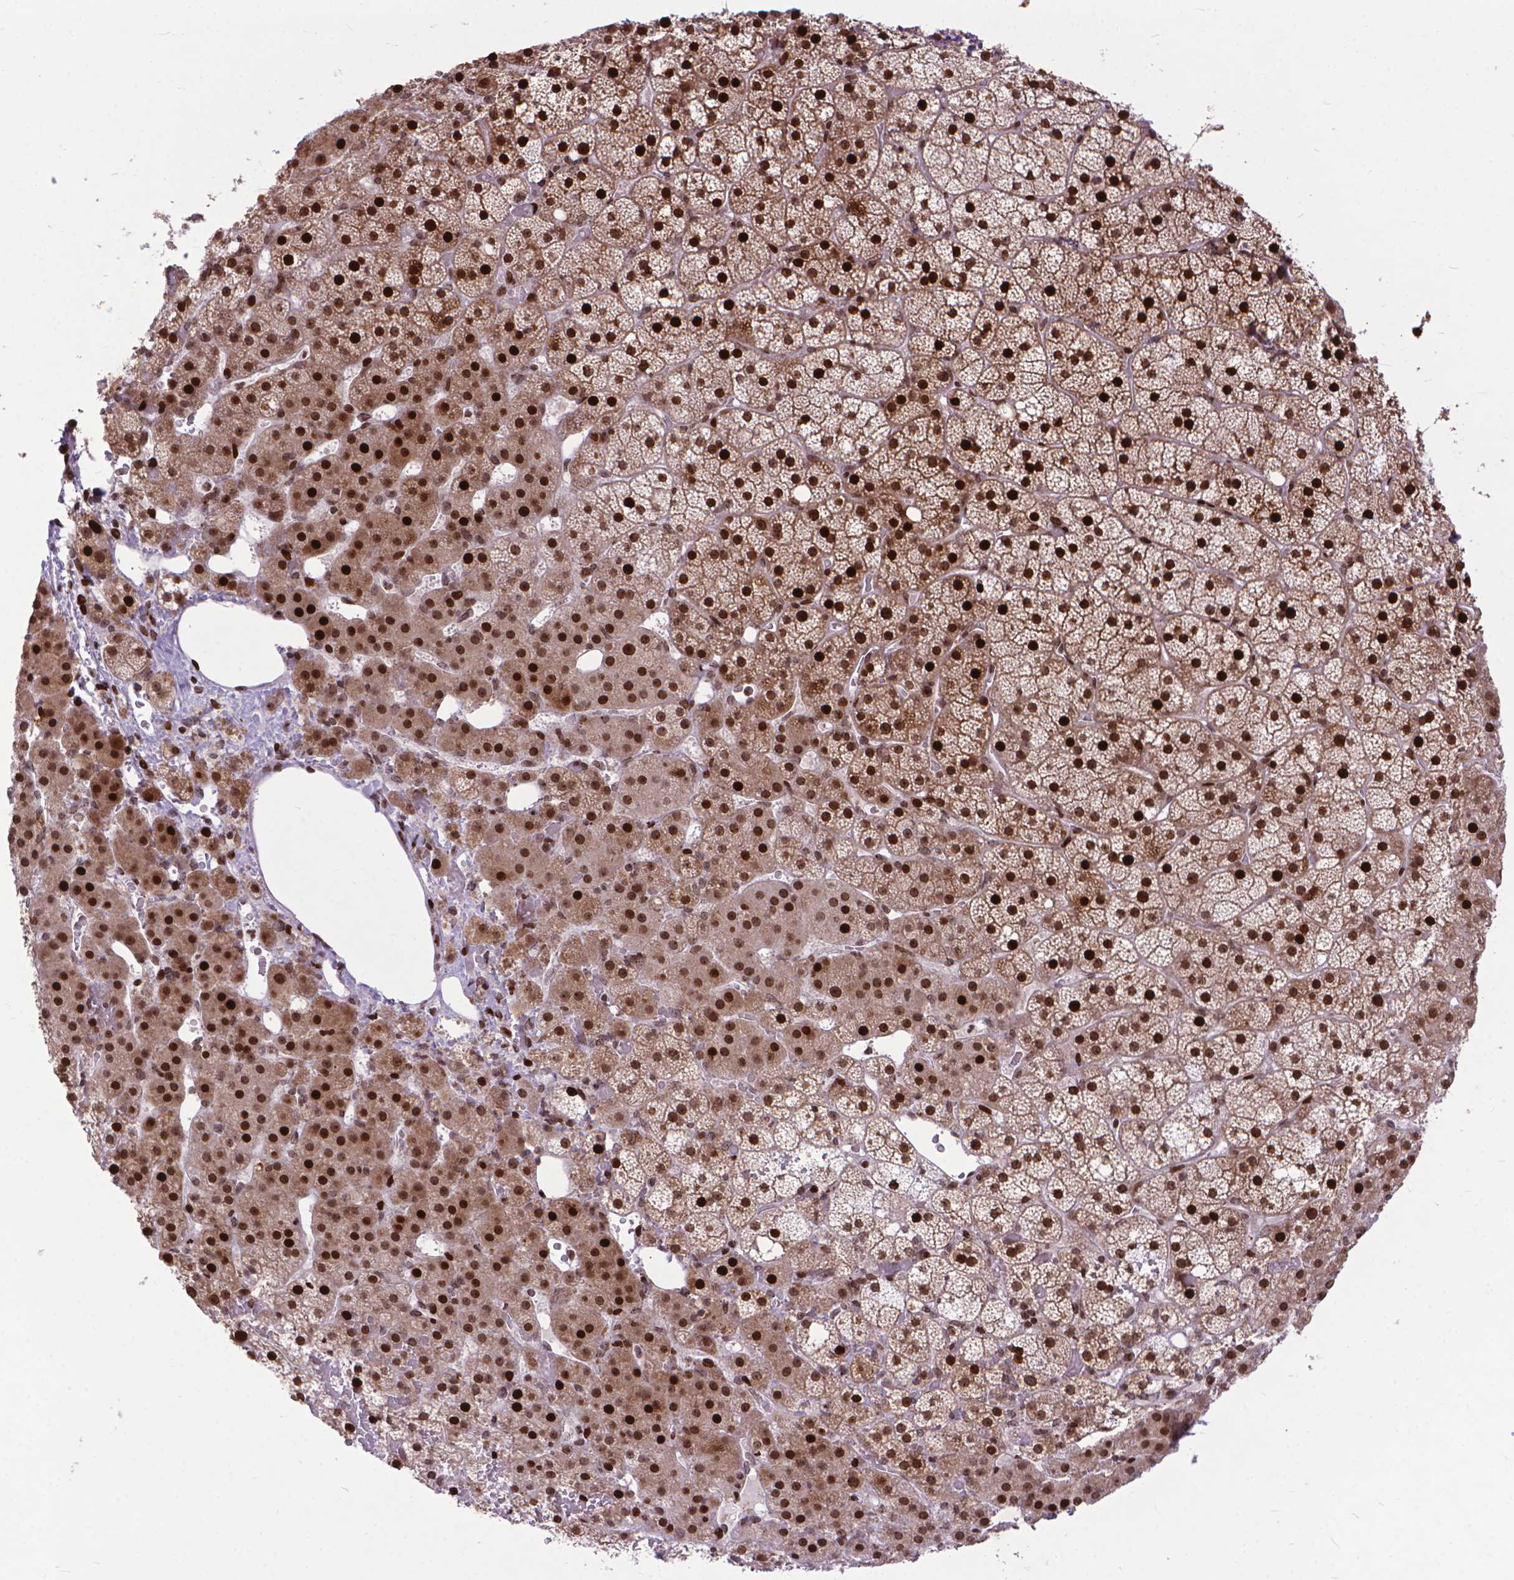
{"staining": {"intensity": "strong", "quantity": ">75%", "location": "cytoplasmic/membranous,nuclear"}, "tissue": "adrenal gland", "cell_type": "Glandular cells", "image_type": "normal", "snomed": [{"axis": "morphology", "description": "Normal tissue, NOS"}, {"axis": "topography", "description": "Adrenal gland"}], "caption": "This image demonstrates immunohistochemistry (IHC) staining of unremarkable adrenal gland, with high strong cytoplasmic/membranous,nuclear expression in approximately >75% of glandular cells.", "gene": "AMER1", "patient": {"sex": "male", "age": 53}}